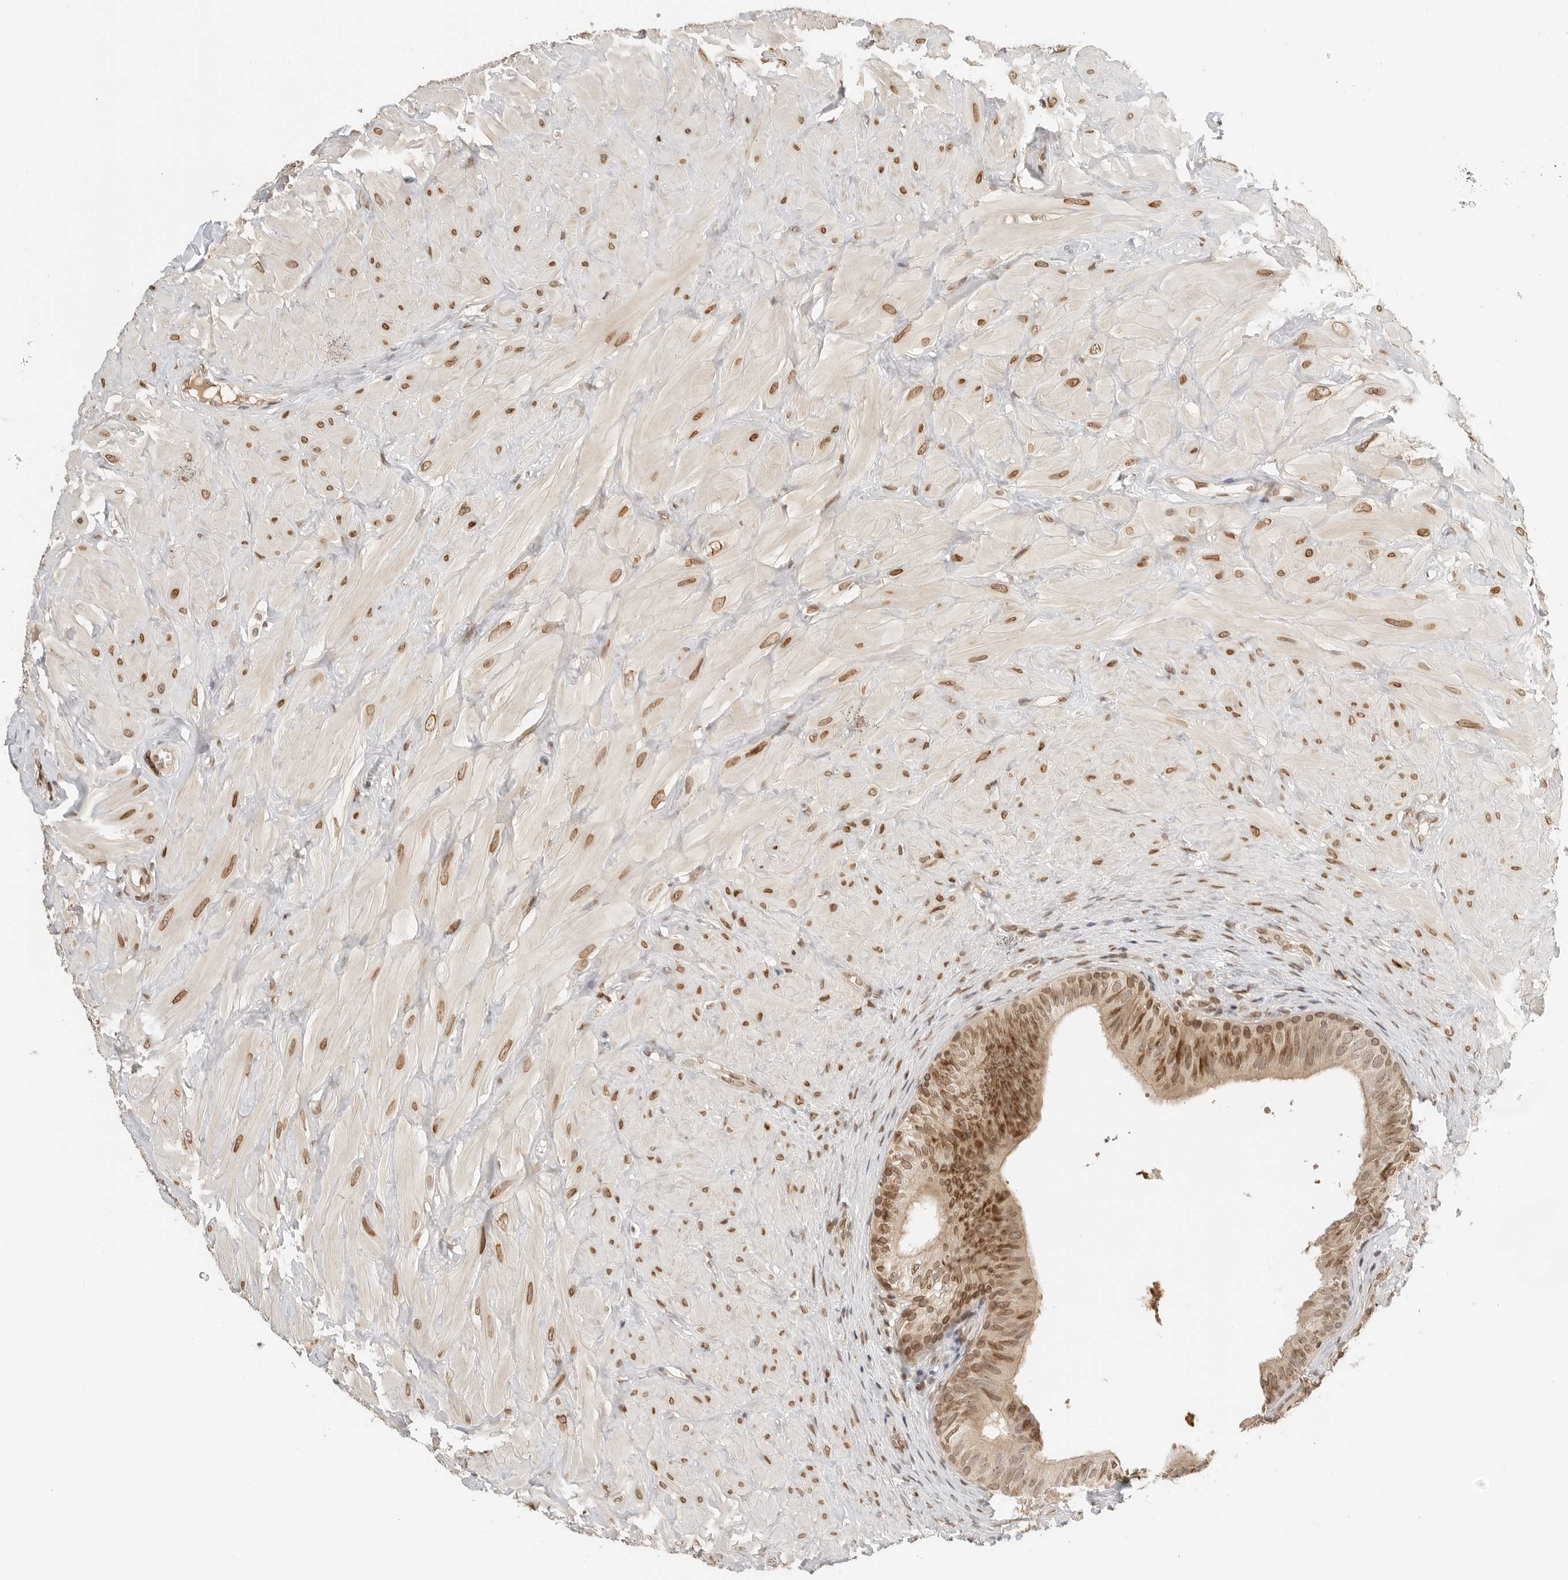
{"staining": {"intensity": "moderate", "quantity": ">75%", "location": "cytoplasmic/membranous,nuclear"}, "tissue": "epididymis", "cell_type": "Glandular cells", "image_type": "normal", "snomed": [{"axis": "morphology", "description": "Normal tissue, NOS"}, {"axis": "topography", "description": "Soft tissue"}, {"axis": "topography", "description": "Epididymis"}], "caption": "Protein staining of benign epididymis demonstrates moderate cytoplasmic/membranous,nuclear expression in about >75% of glandular cells. Immunohistochemistry stains the protein in brown and the nuclei are stained blue.", "gene": "POLH", "patient": {"sex": "male", "age": 26}}